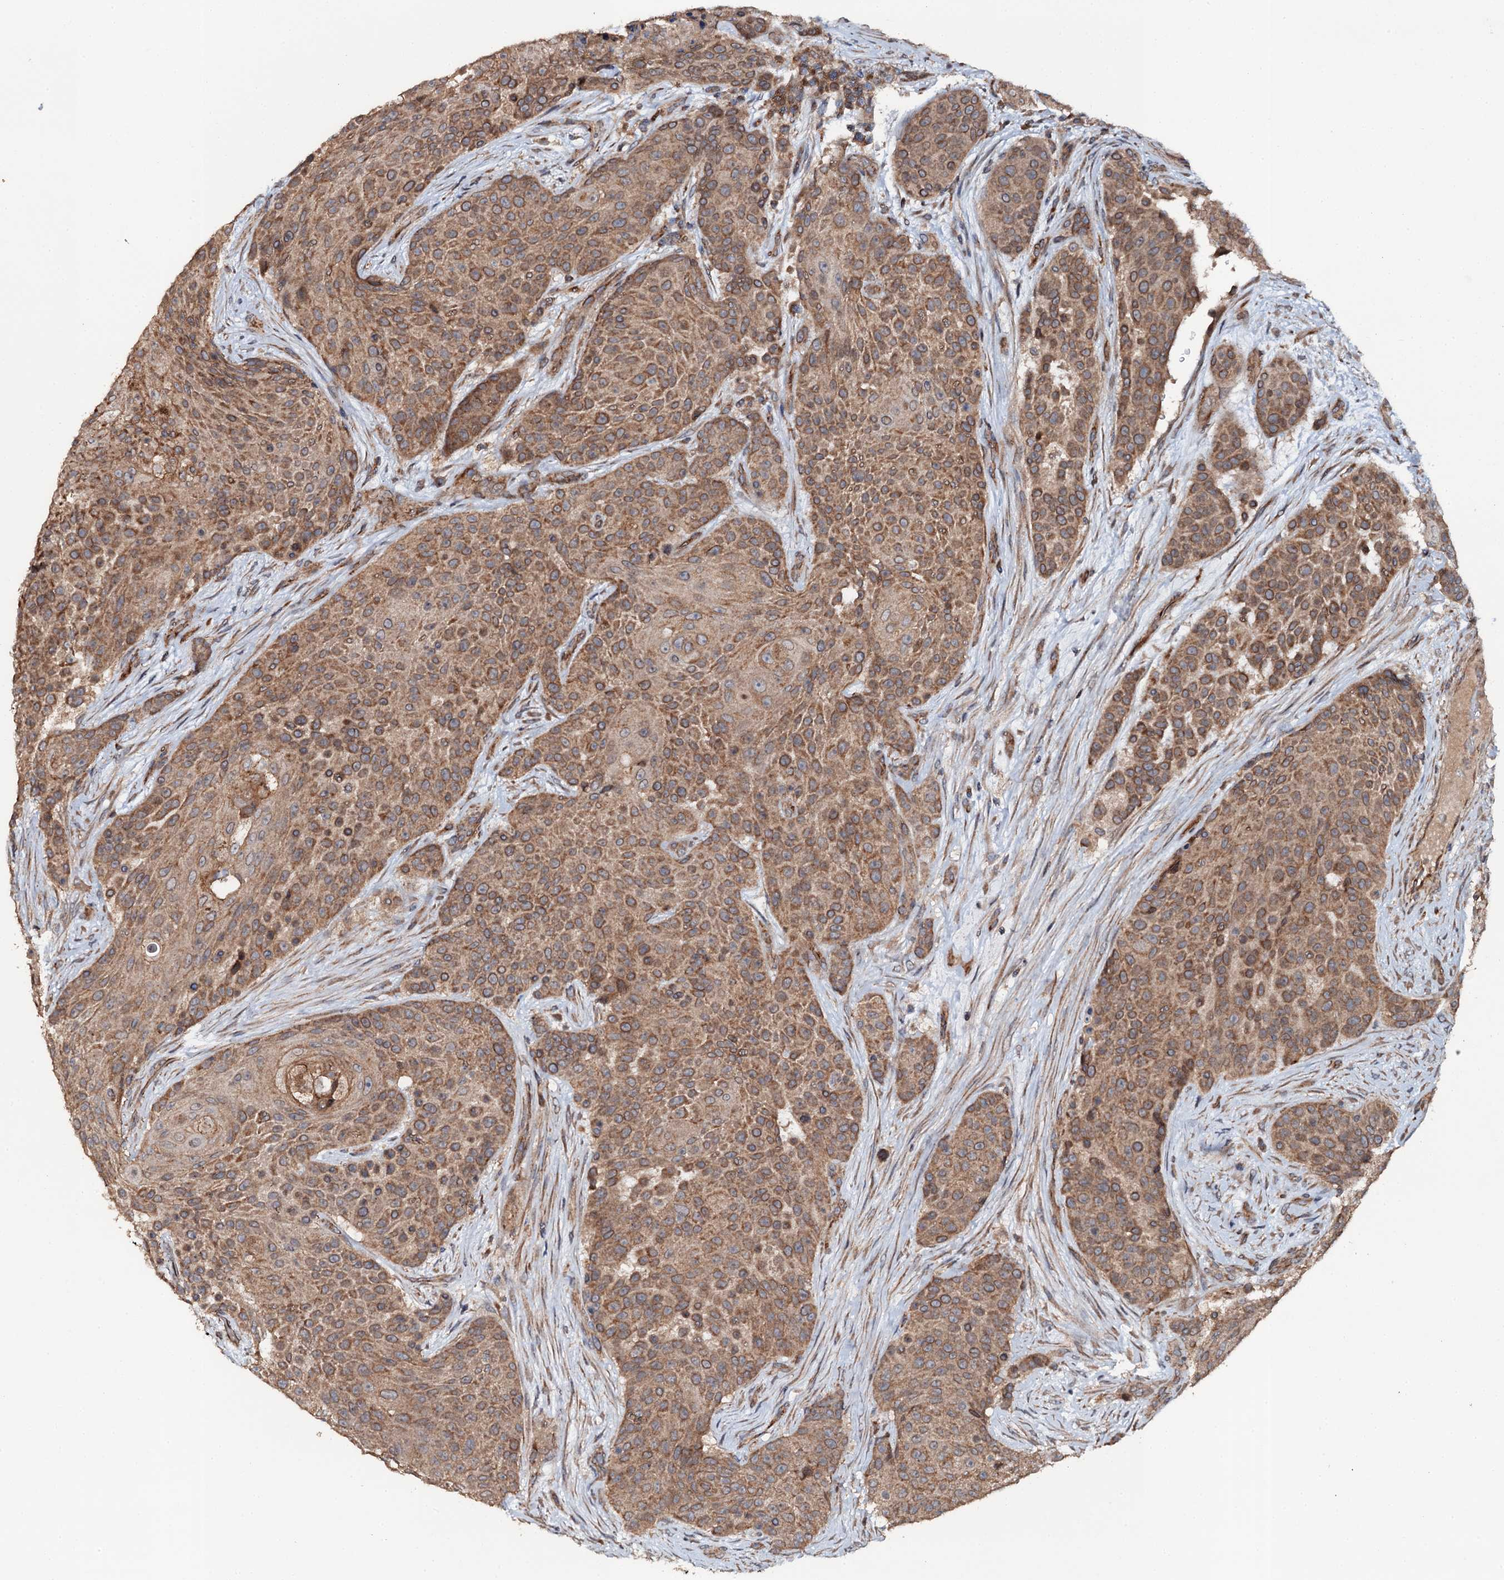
{"staining": {"intensity": "moderate", "quantity": ">75%", "location": "cytoplasmic/membranous"}, "tissue": "urothelial cancer", "cell_type": "Tumor cells", "image_type": "cancer", "snomed": [{"axis": "morphology", "description": "Urothelial carcinoma, High grade"}, {"axis": "topography", "description": "Urinary bladder"}], "caption": "Immunohistochemistry (IHC) histopathology image of urothelial cancer stained for a protein (brown), which exhibits medium levels of moderate cytoplasmic/membranous staining in approximately >75% of tumor cells.", "gene": "GLCE", "patient": {"sex": "female", "age": 63}}